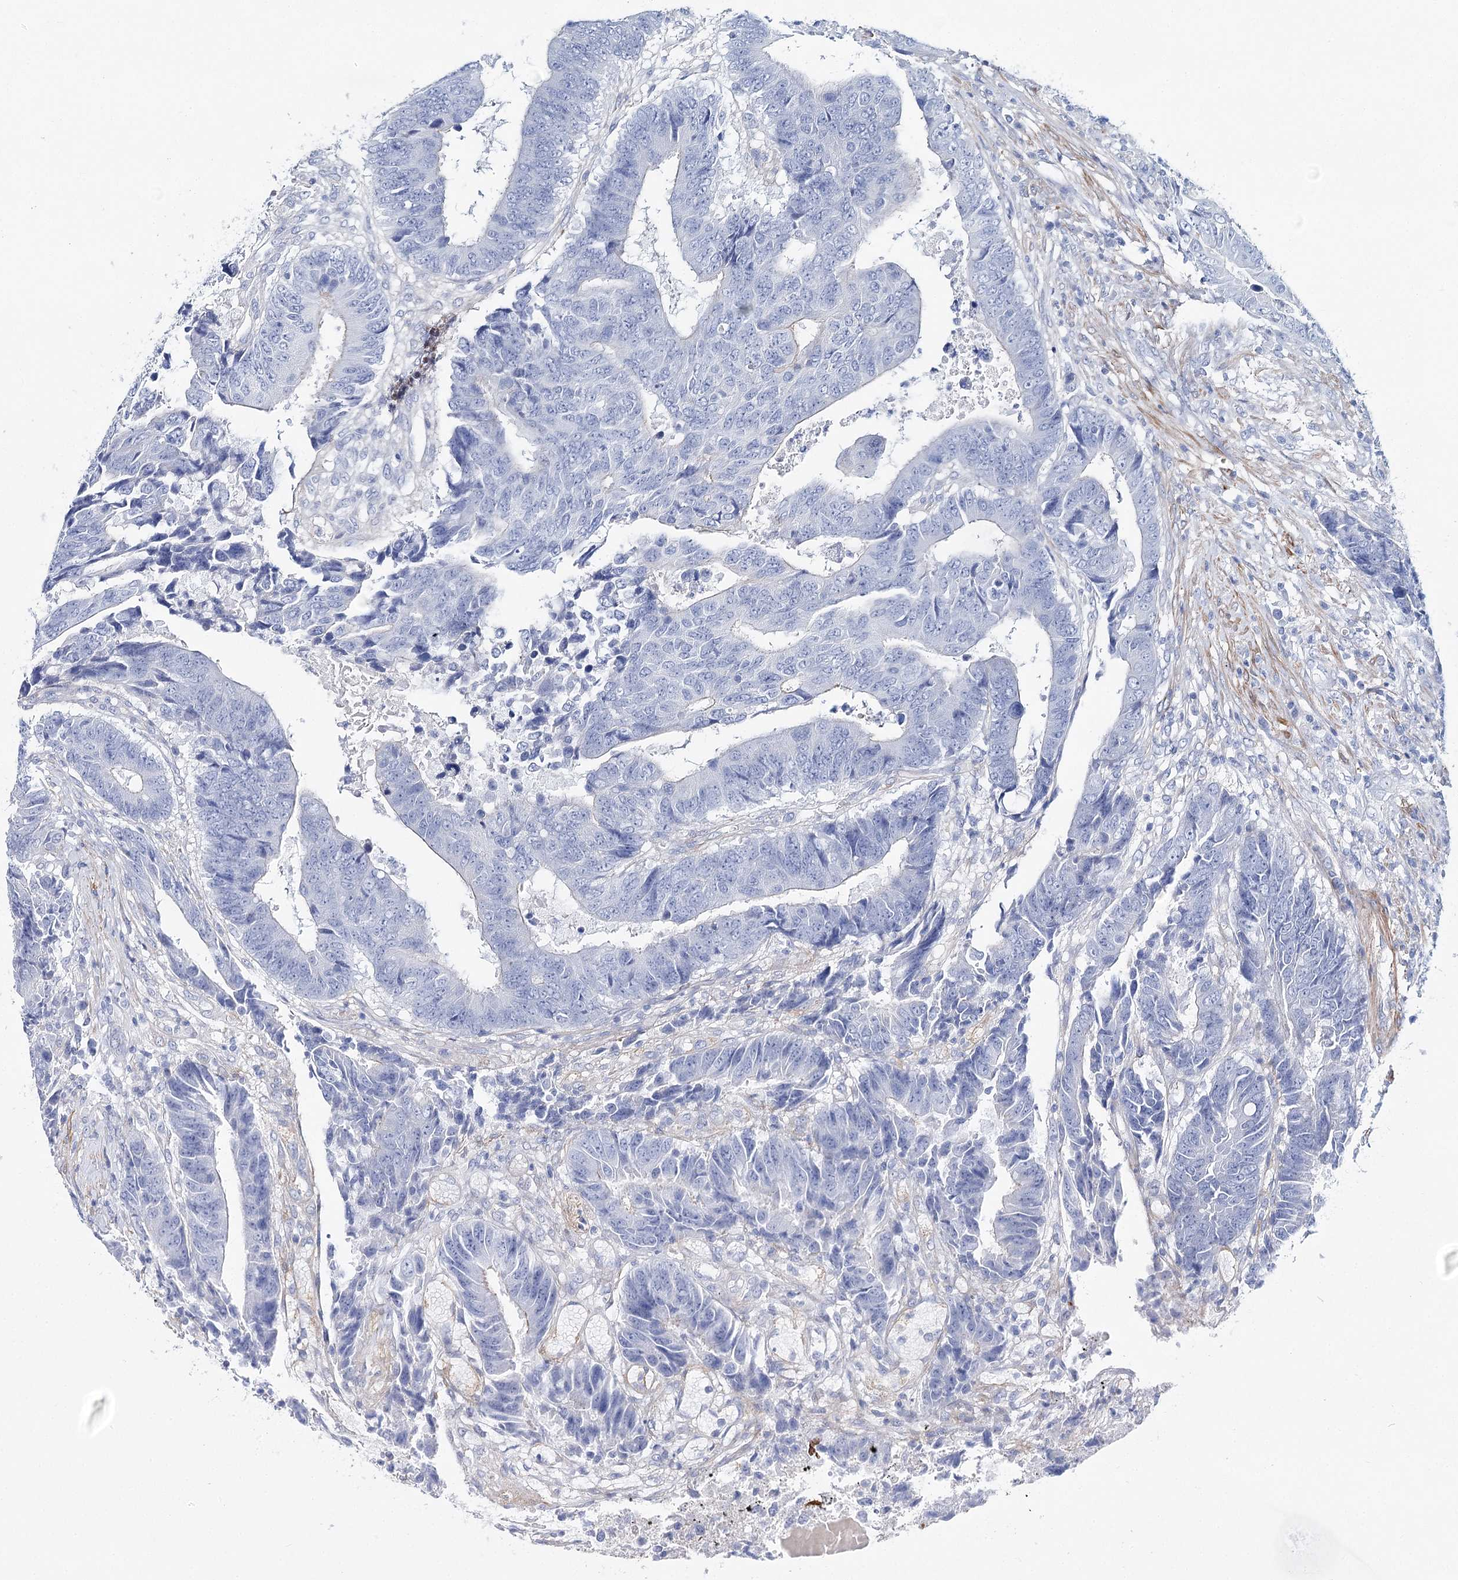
{"staining": {"intensity": "negative", "quantity": "none", "location": "none"}, "tissue": "colorectal cancer", "cell_type": "Tumor cells", "image_type": "cancer", "snomed": [{"axis": "morphology", "description": "Adenocarcinoma, NOS"}, {"axis": "topography", "description": "Rectum"}], "caption": "Colorectal adenocarcinoma was stained to show a protein in brown. There is no significant staining in tumor cells.", "gene": "ANKRD23", "patient": {"sex": "male", "age": 84}}